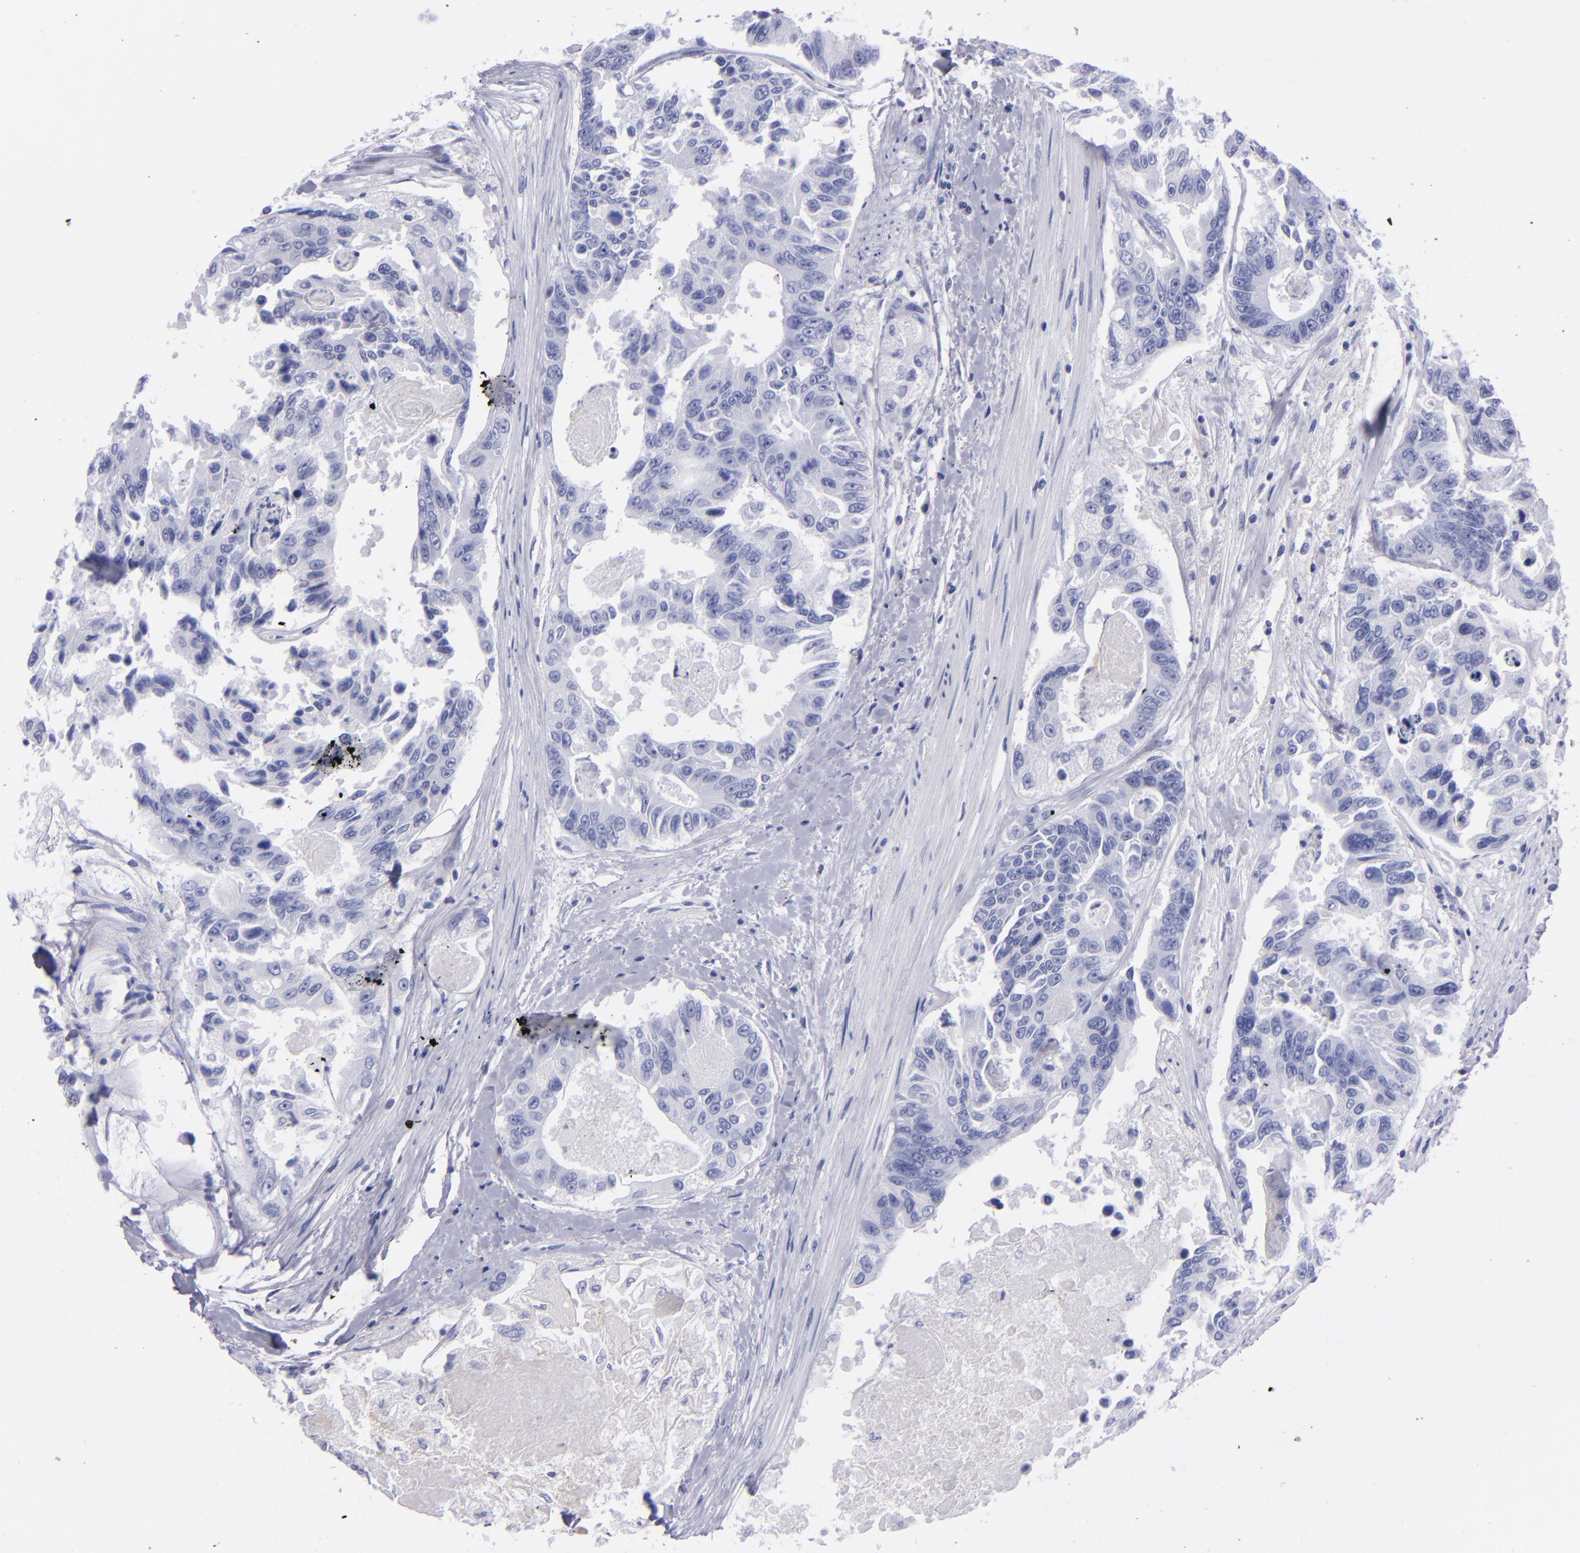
{"staining": {"intensity": "negative", "quantity": "none", "location": "none"}, "tissue": "colorectal cancer", "cell_type": "Tumor cells", "image_type": "cancer", "snomed": [{"axis": "morphology", "description": "Adenocarcinoma, NOS"}, {"axis": "topography", "description": "Colon"}], "caption": "Immunohistochemical staining of colorectal adenocarcinoma exhibits no significant positivity in tumor cells.", "gene": "CD37", "patient": {"sex": "female", "age": 86}}